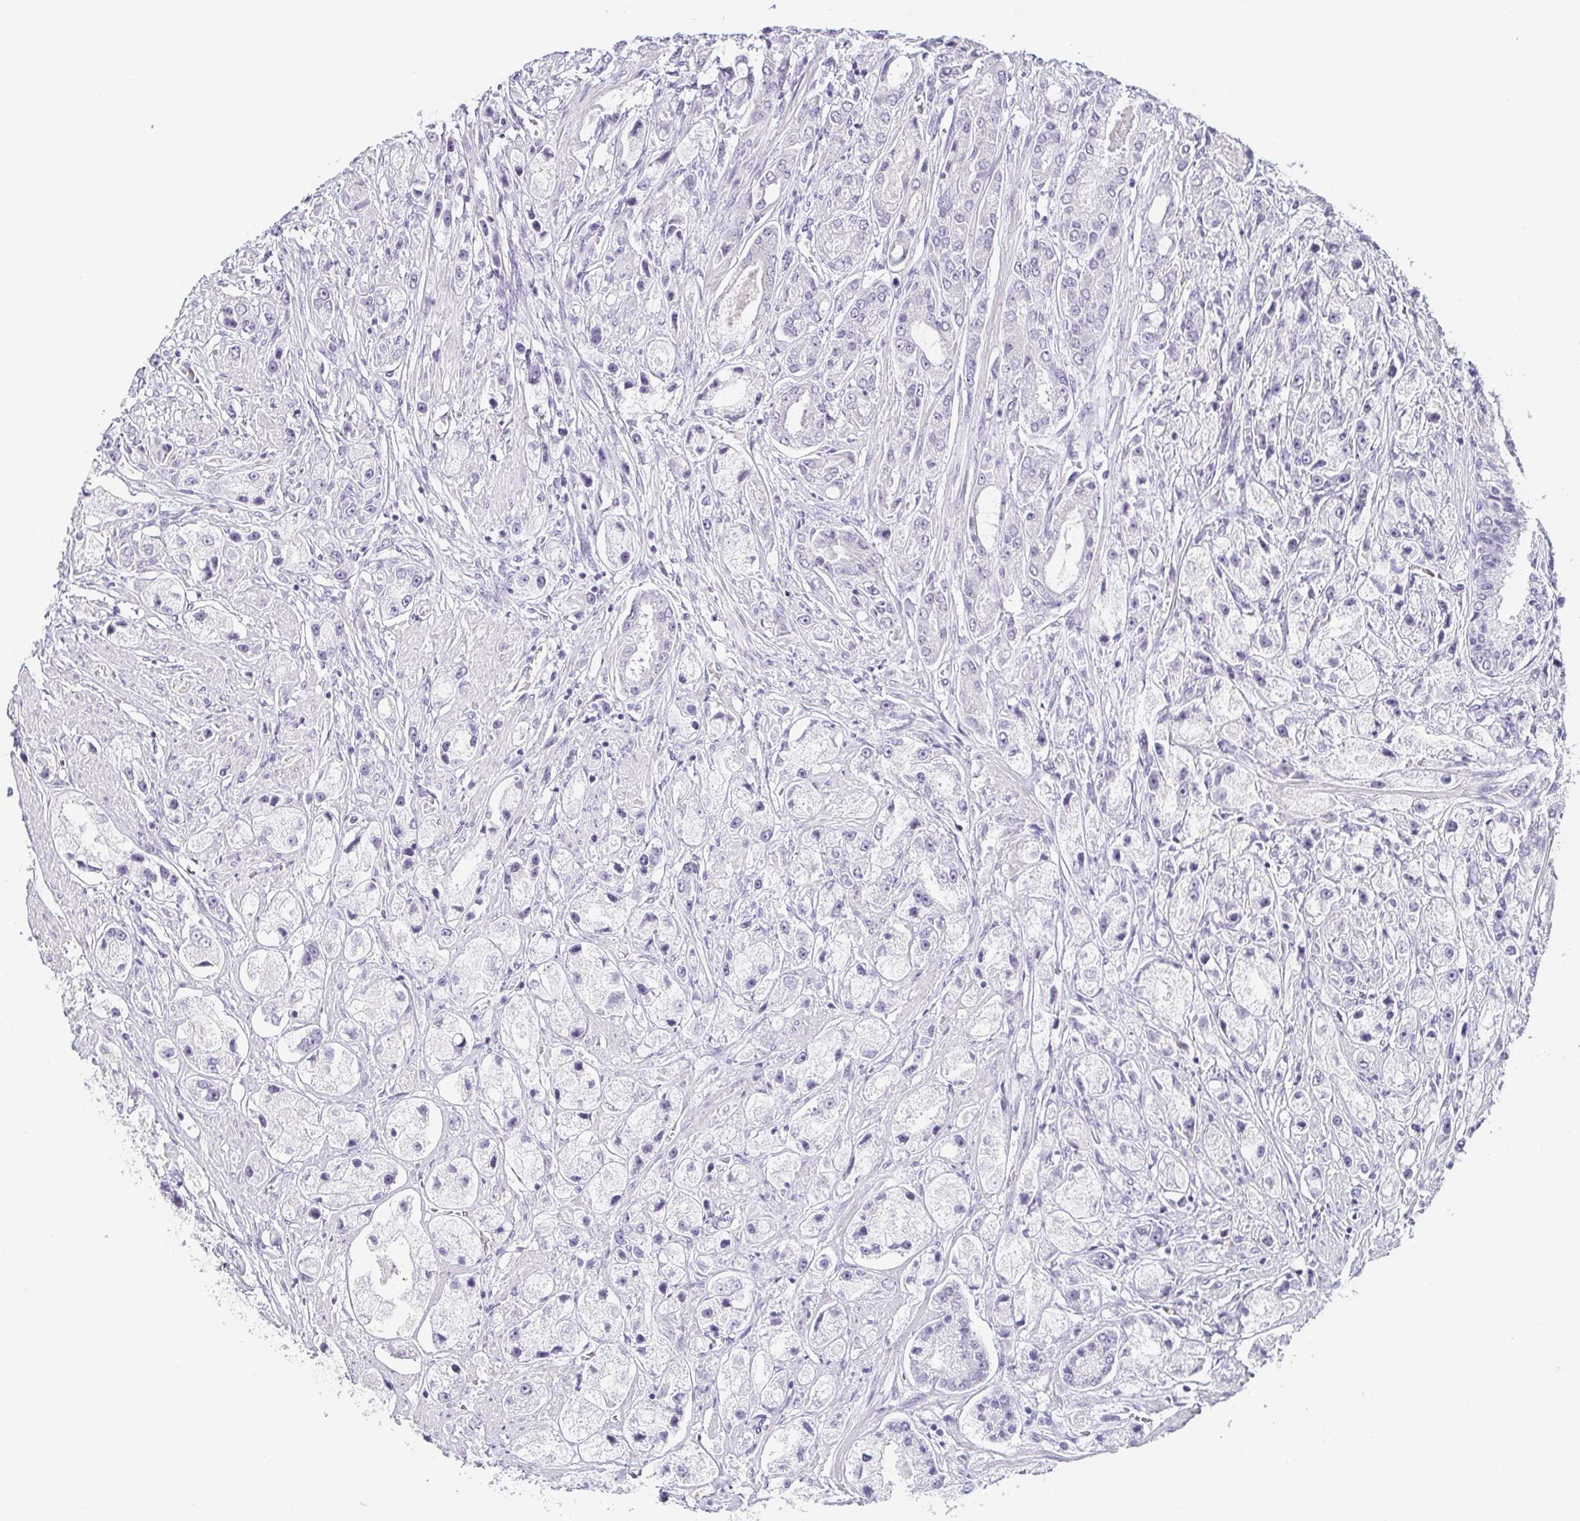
{"staining": {"intensity": "negative", "quantity": "none", "location": "none"}, "tissue": "prostate cancer", "cell_type": "Tumor cells", "image_type": "cancer", "snomed": [{"axis": "morphology", "description": "Adenocarcinoma, High grade"}, {"axis": "topography", "description": "Prostate"}], "caption": "Immunohistochemistry (IHC) of prostate cancer displays no positivity in tumor cells.", "gene": "PRR27", "patient": {"sex": "male", "age": 67}}